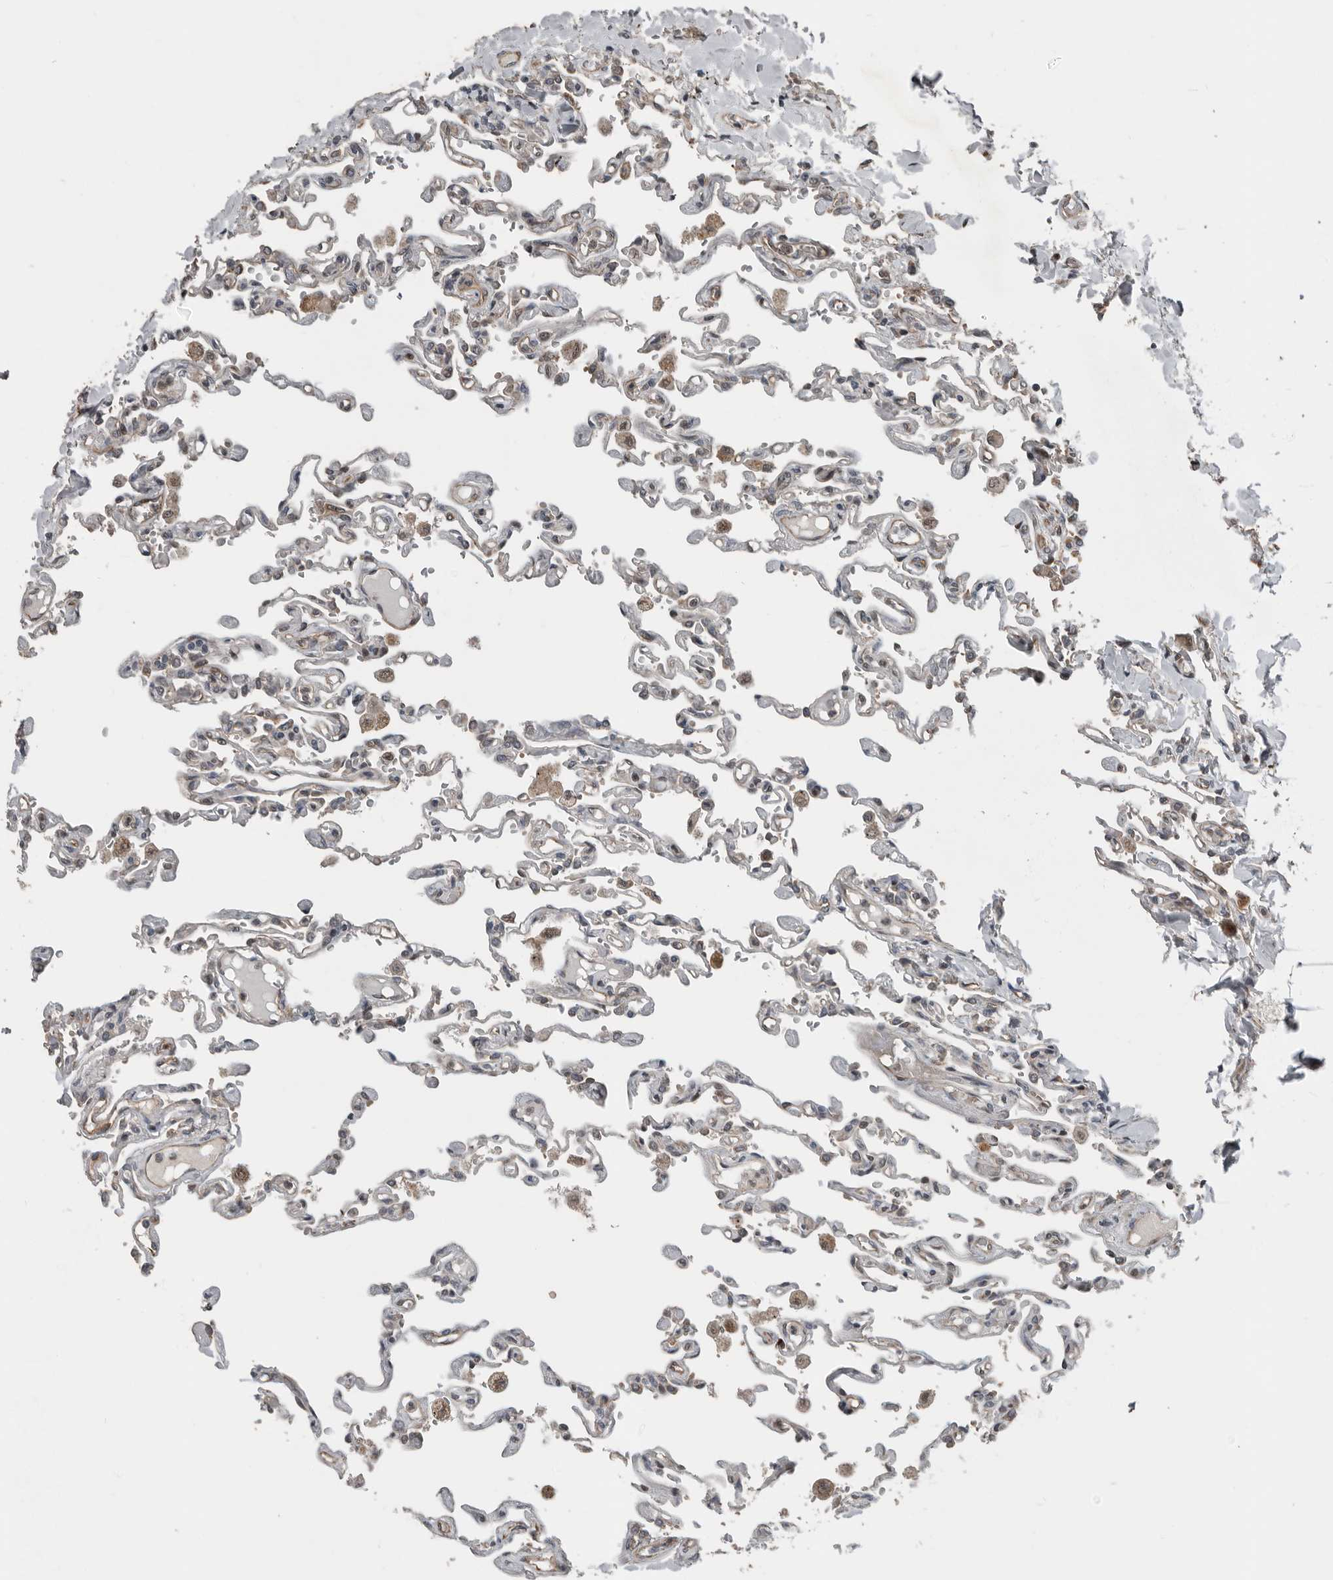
{"staining": {"intensity": "weak", "quantity": "25%-75%", "location": "cytoplasmic/membranous"}, "tissue": "lung", "cell_type": "Alveolar cells", "image_type": "normal", "snomed": [{"axis": "morphology", "description": "Normal tissue, NOS"}, {"axis": "topography", "description": "Lung"}], "caption": "Protein staining demonstrates weak cytoplasmic/membranous positivity in about 25%-75% of alveolar cells in normal lung.", "gene": "YOD1", "patient": {"sex": "male", "age": 21}}